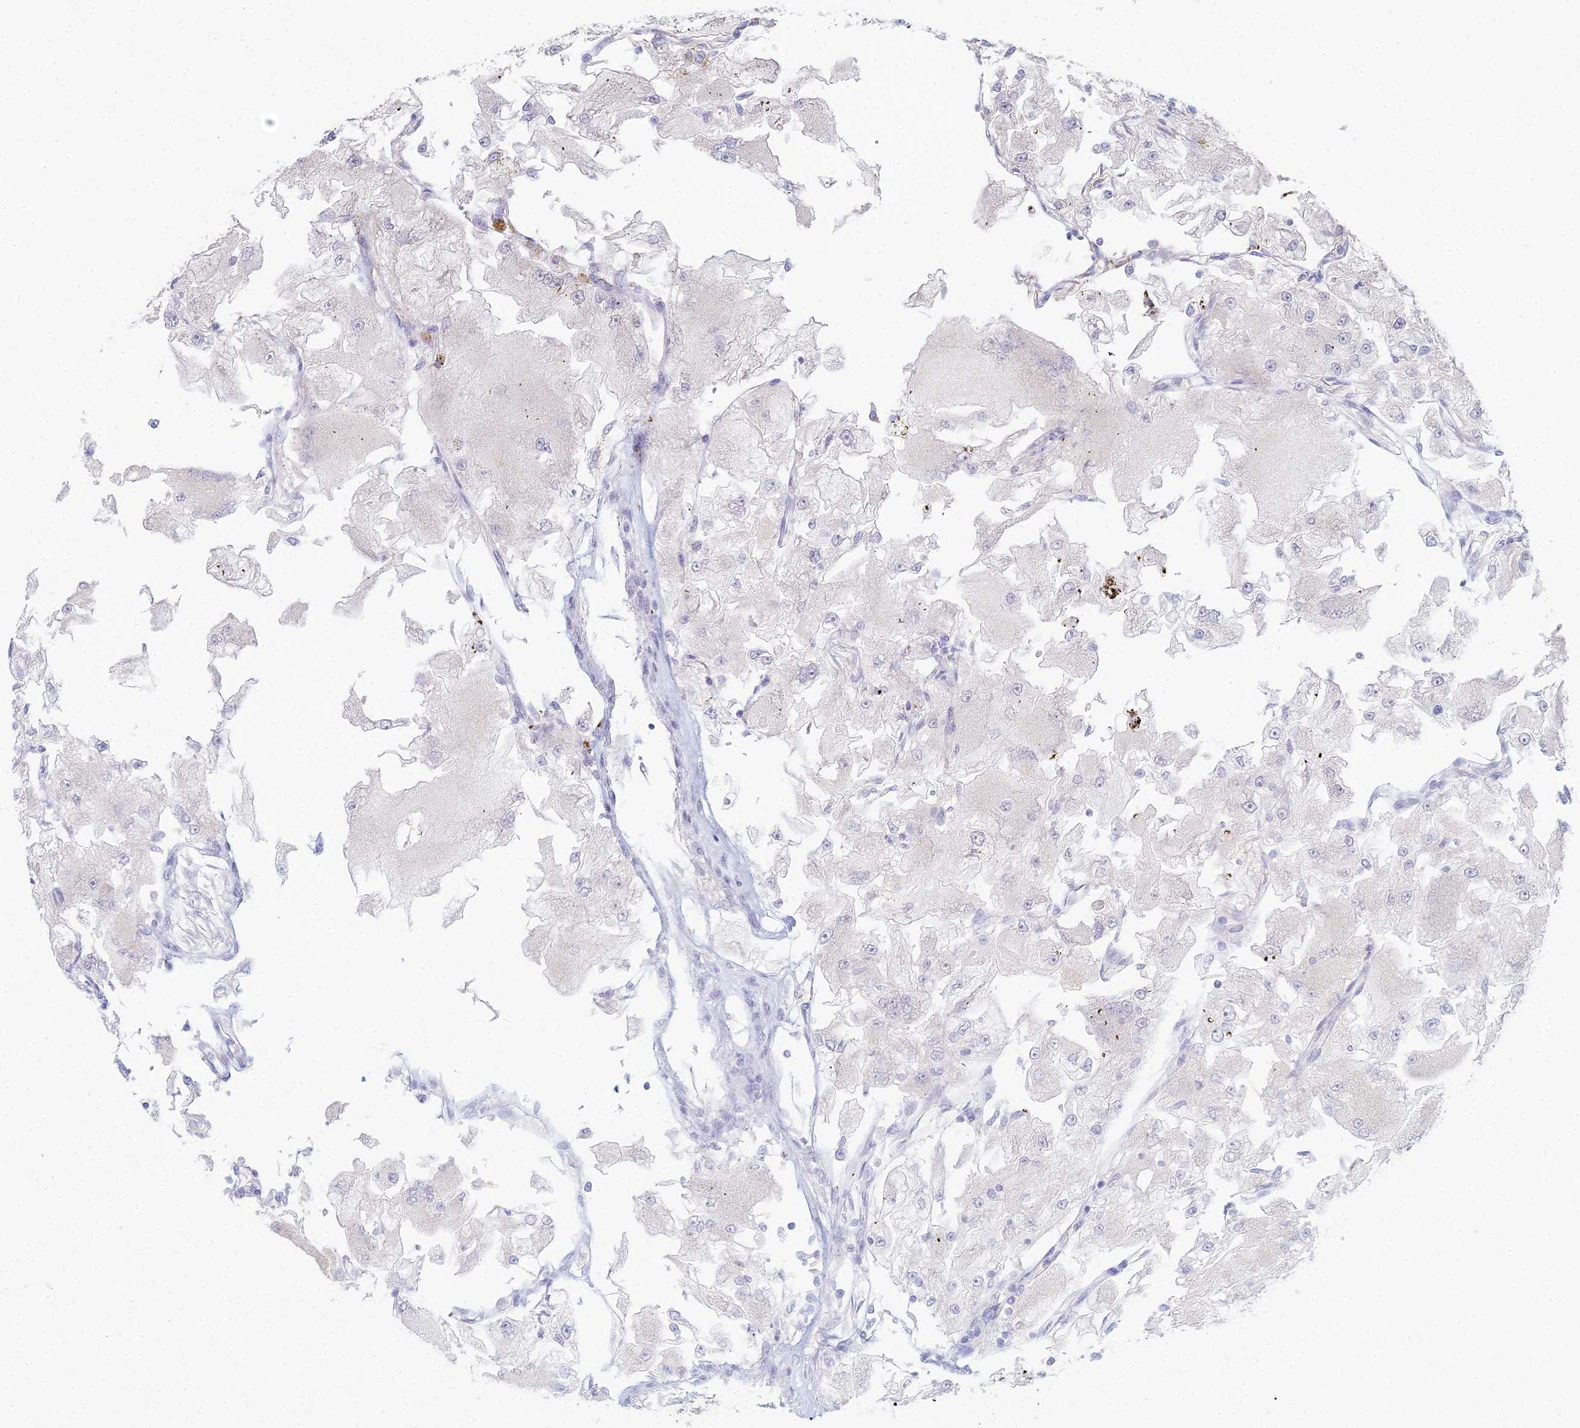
{"staining": {"intensity": "negative", "quantity": "none", "location": "none"}, "tissue": "renal cancer", "cell_type": "Tumor cells", "image_type": "cancer", "snomed": [{"axis": "morphology", "description": "Adenocarcinoma, NOS"}, {"axis": "topography", "description": "Kidney"}], "caption": "Tumor cells show no significant protein expression in renal cancer (adenocarcinoma).", "gene": "METTL26", "patient": {"sex": "female", "age": 72}}